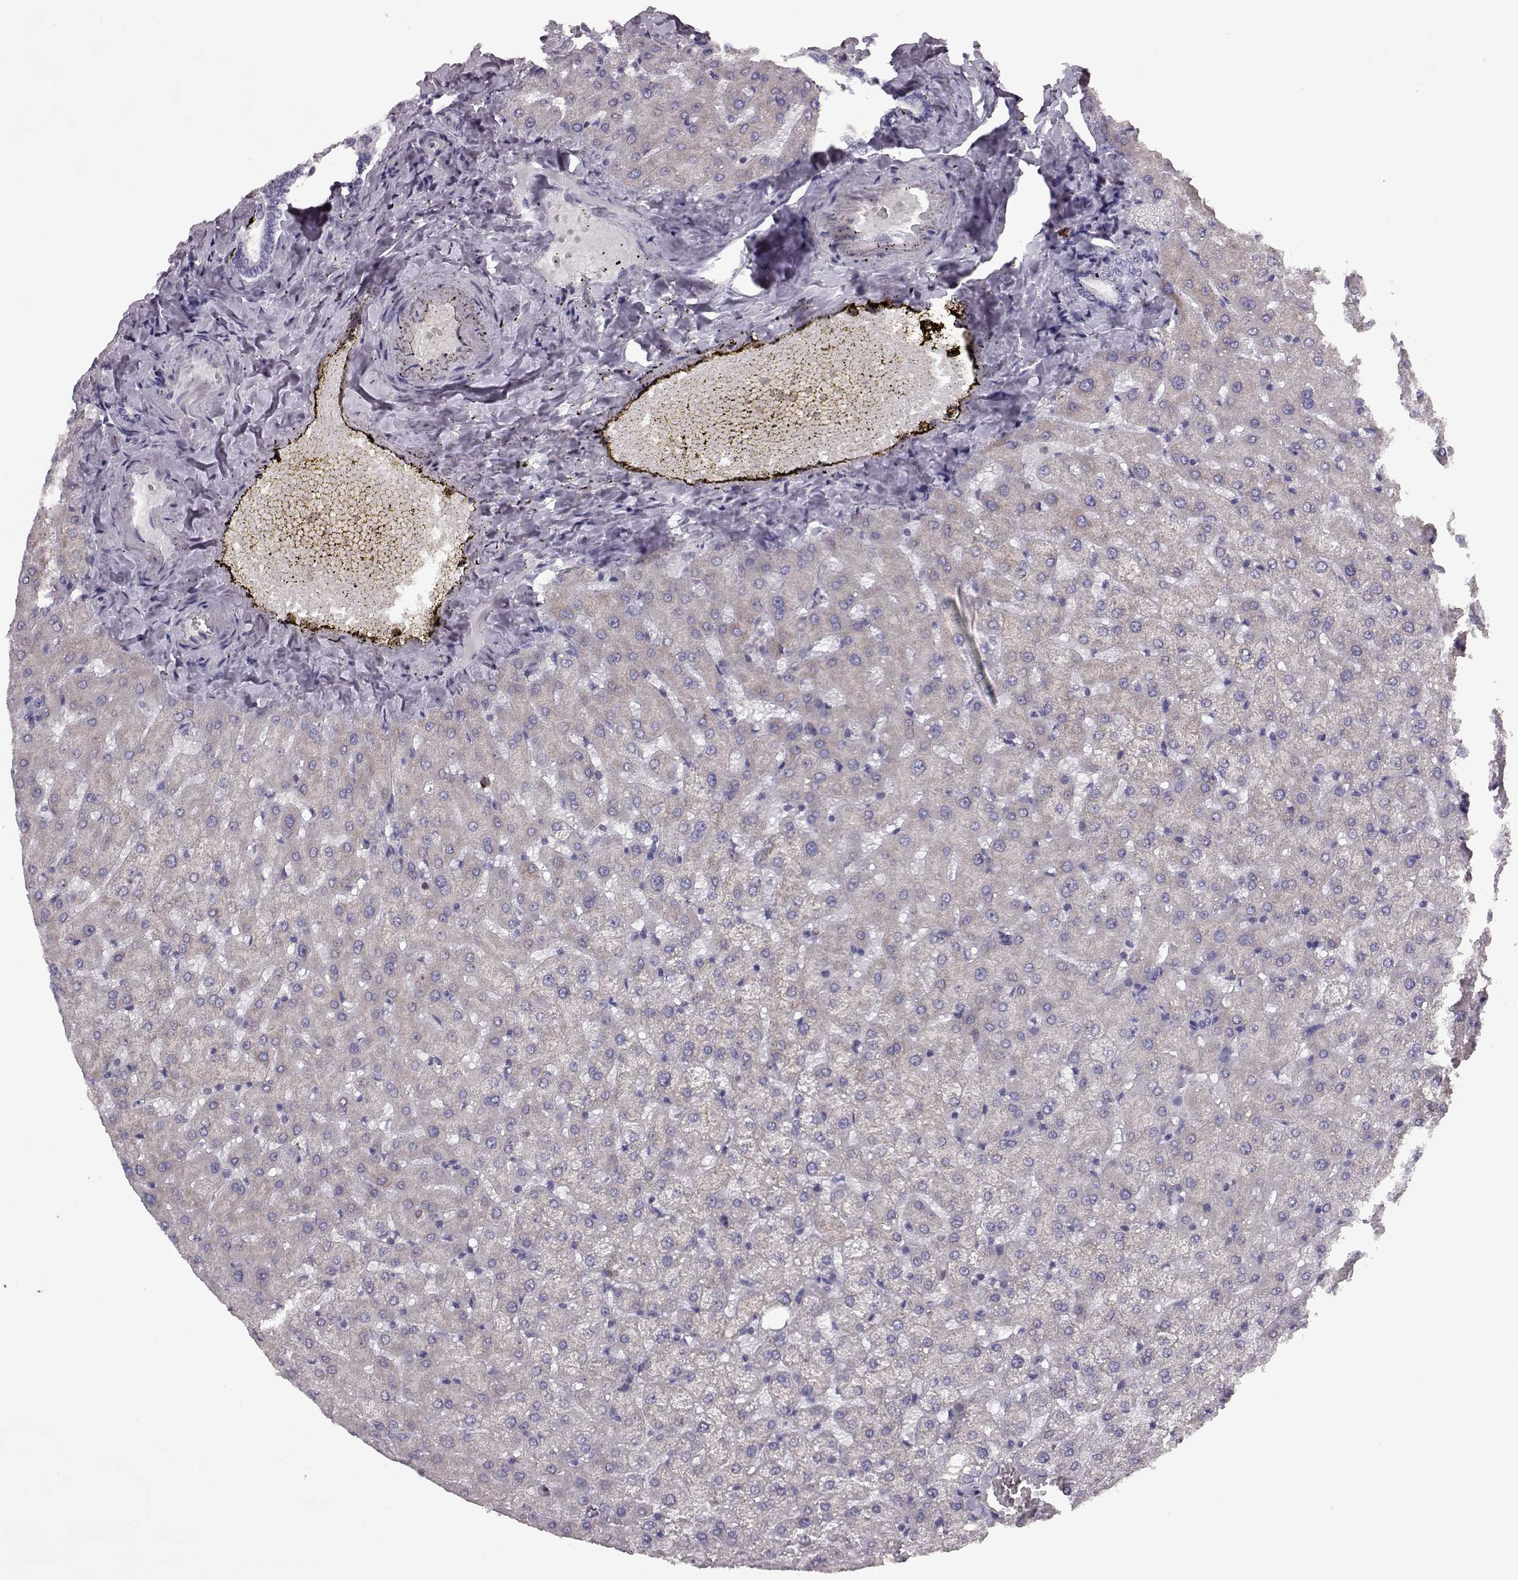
{"staining": {"intensity": "negative", "quantity": "none", "location": "none"}, "tissue": "liver", "cell_type": "Cholangiocytes", "image_type": "normal", "snomed": [{"axis": "morphology", "description": "Normal tissue, NOS"}, {"axis": "topography", "description": "Liver"}], "caption": "Immunohistochemistry micrograph of unremarkable liver: liver stained with DAB (3,3'-diaminobenzidine) exhibits no significant protein expression in cholangiocytes. (DAB immunohistochemistry (IHC) visualized using brightfield microscopy, high magnification).", "gene": "ELOVL5", "patient": {"sex": "female", "age": 50}}